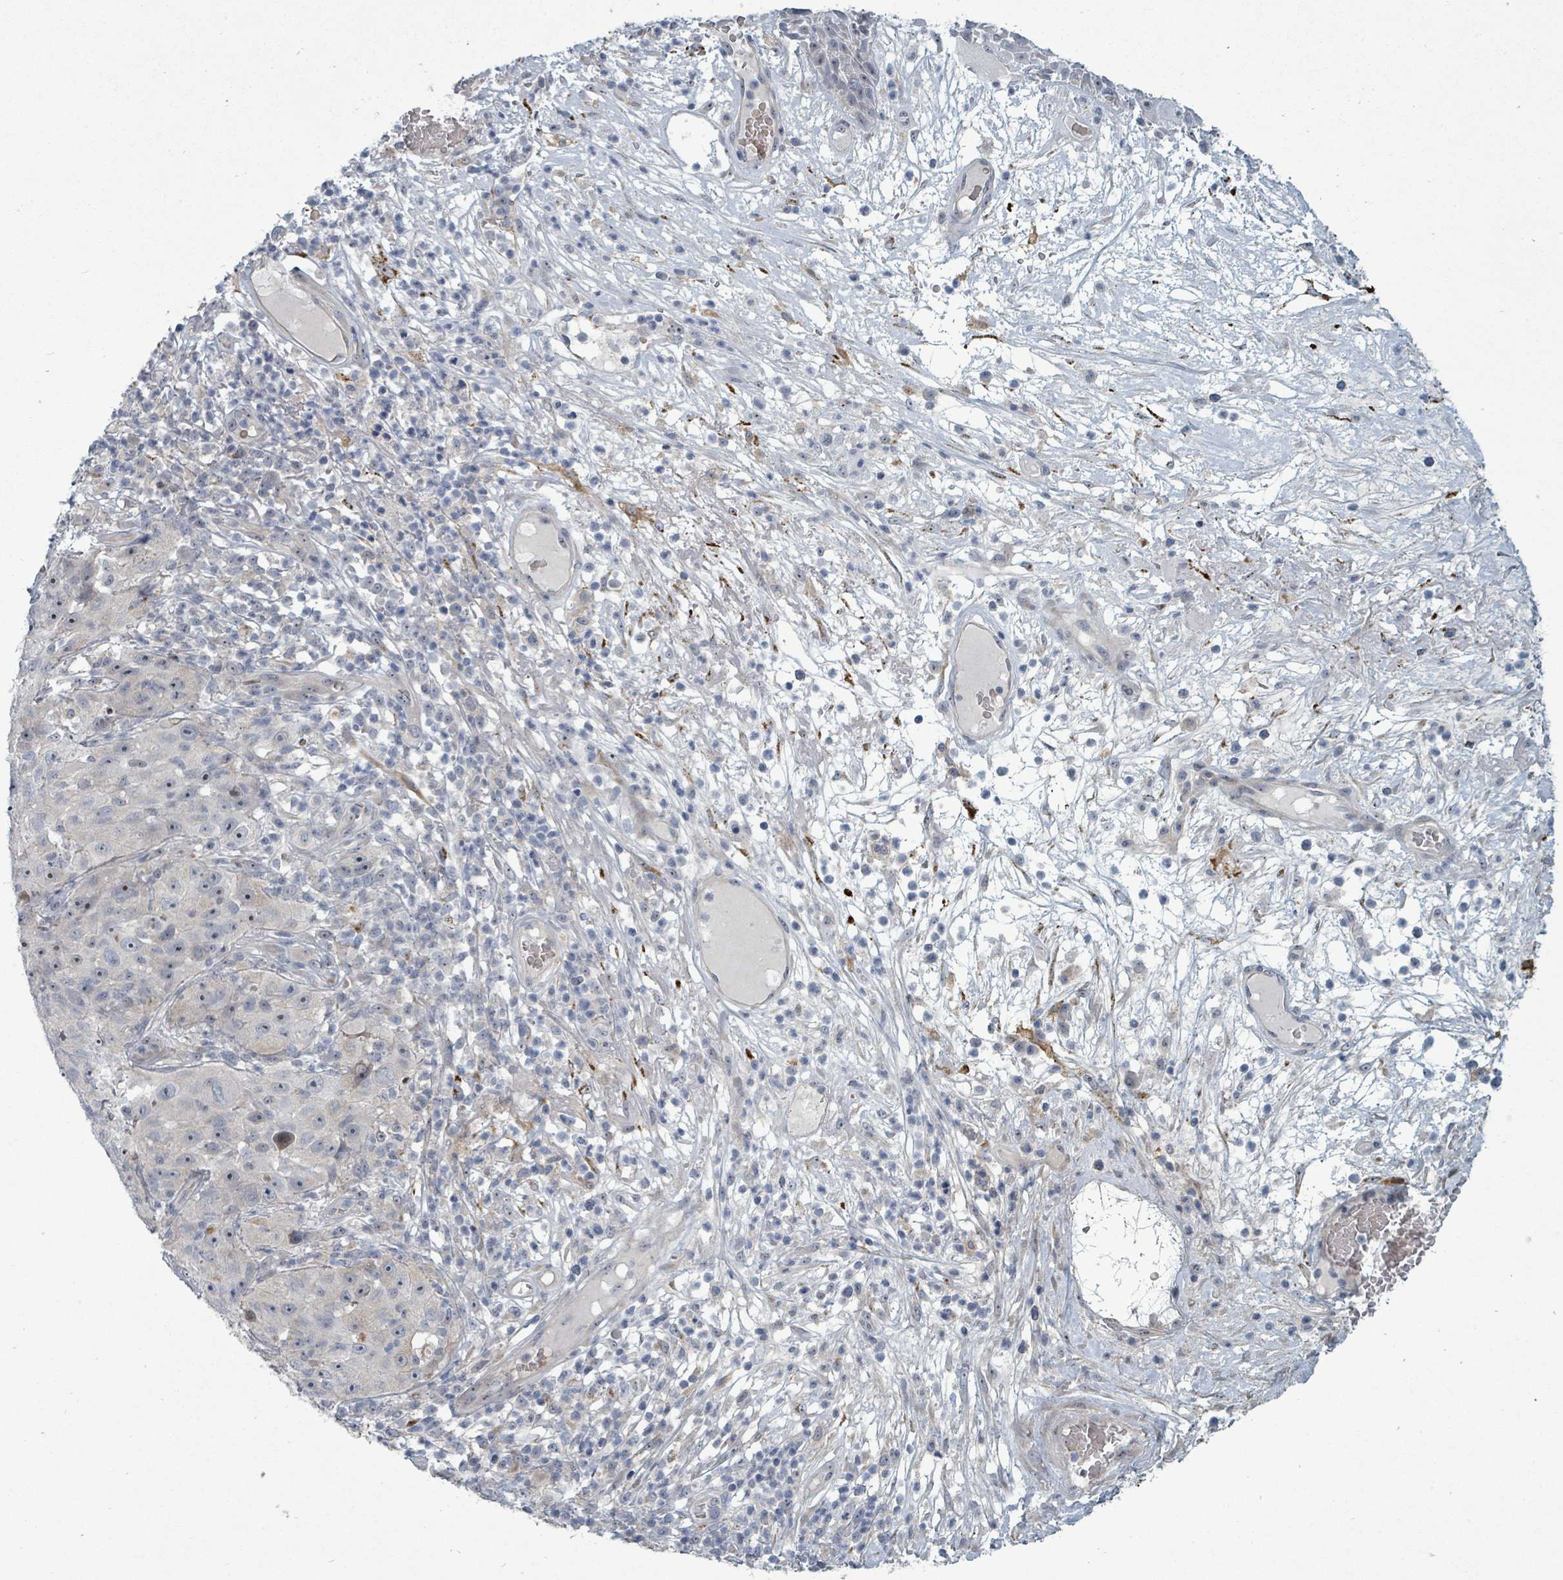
{"staining": {"intensity": "negative", "quantity": "none", "location": "none"}, "tissue": "skin cancer", "cell_type": "Tumor cells", "image_type": "cancer", "snomed": [{"axis": "morphology", "description": "Squamous cell carcinoma, NOS"}, {"axis": "topography", "description": "Skin"}], "caption": "Immunohistochemistry of squamous cell carcinoma (skin) demonstrates no expression in tumor cells.", "gene": "TRDMT1", "patient": {"sex": "female", "age": 87}}